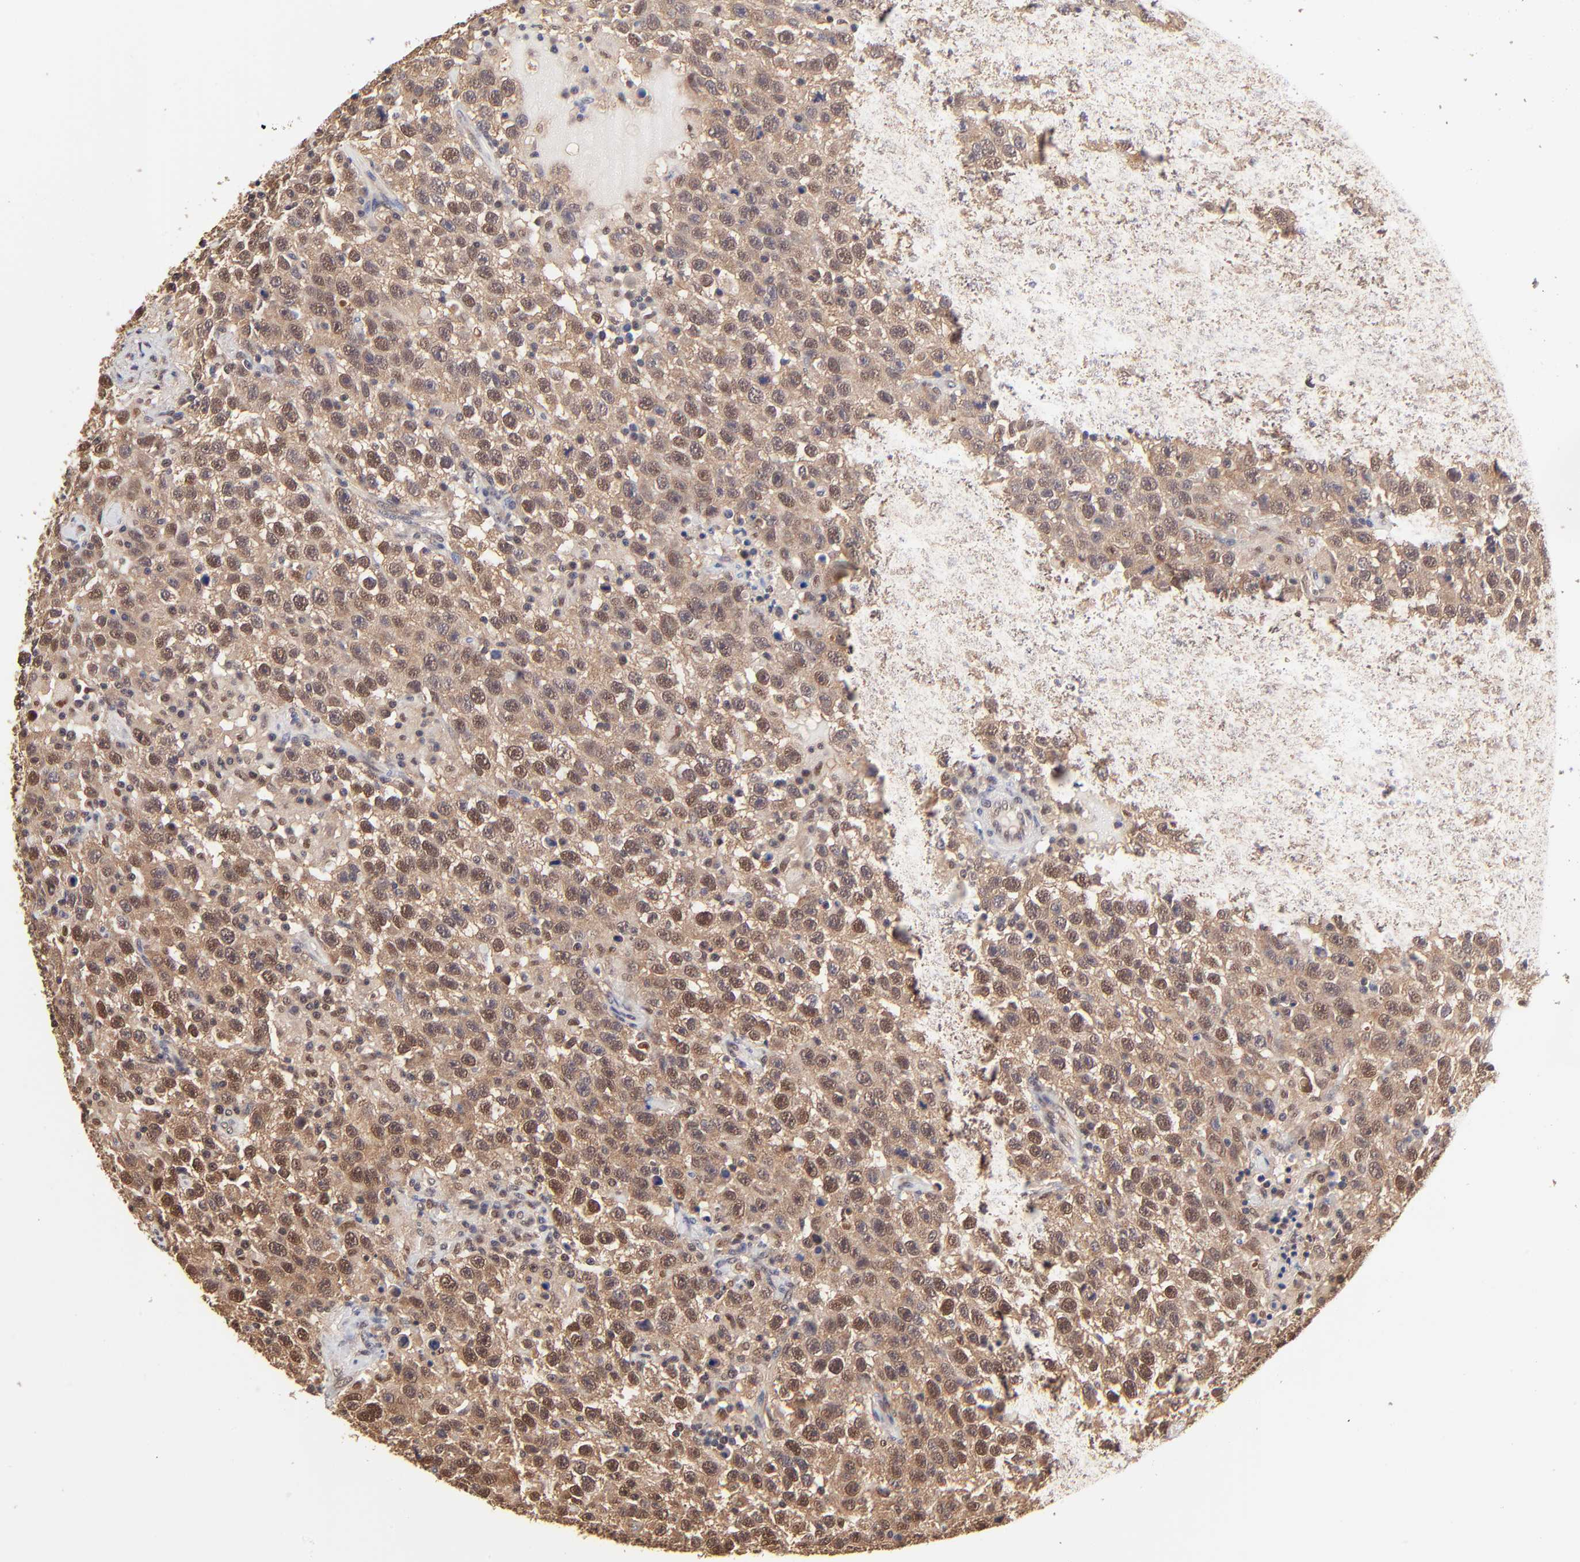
{"staining": {"intensity": "moderate", "quantity": "25%-75%", "location": "cytoplasmic/membranous,nuclear"}, "tissue": "testis cancer", "cell_type": "Tumor cells", "image_type": "cancer", "snomed": [{"axis": "morphology", "description": "Seminoma, NOS"}, {"axis": "topography", "description": "Testis"}], "caption": "Protein staining shows moderate cytoplasmic/membranous and nuclear expression in approximately 25%-75% of tumor cells in testis cancer (seminoma).", "gene": "PSMC4", "patient": {"sex": "male", "age": 41}}